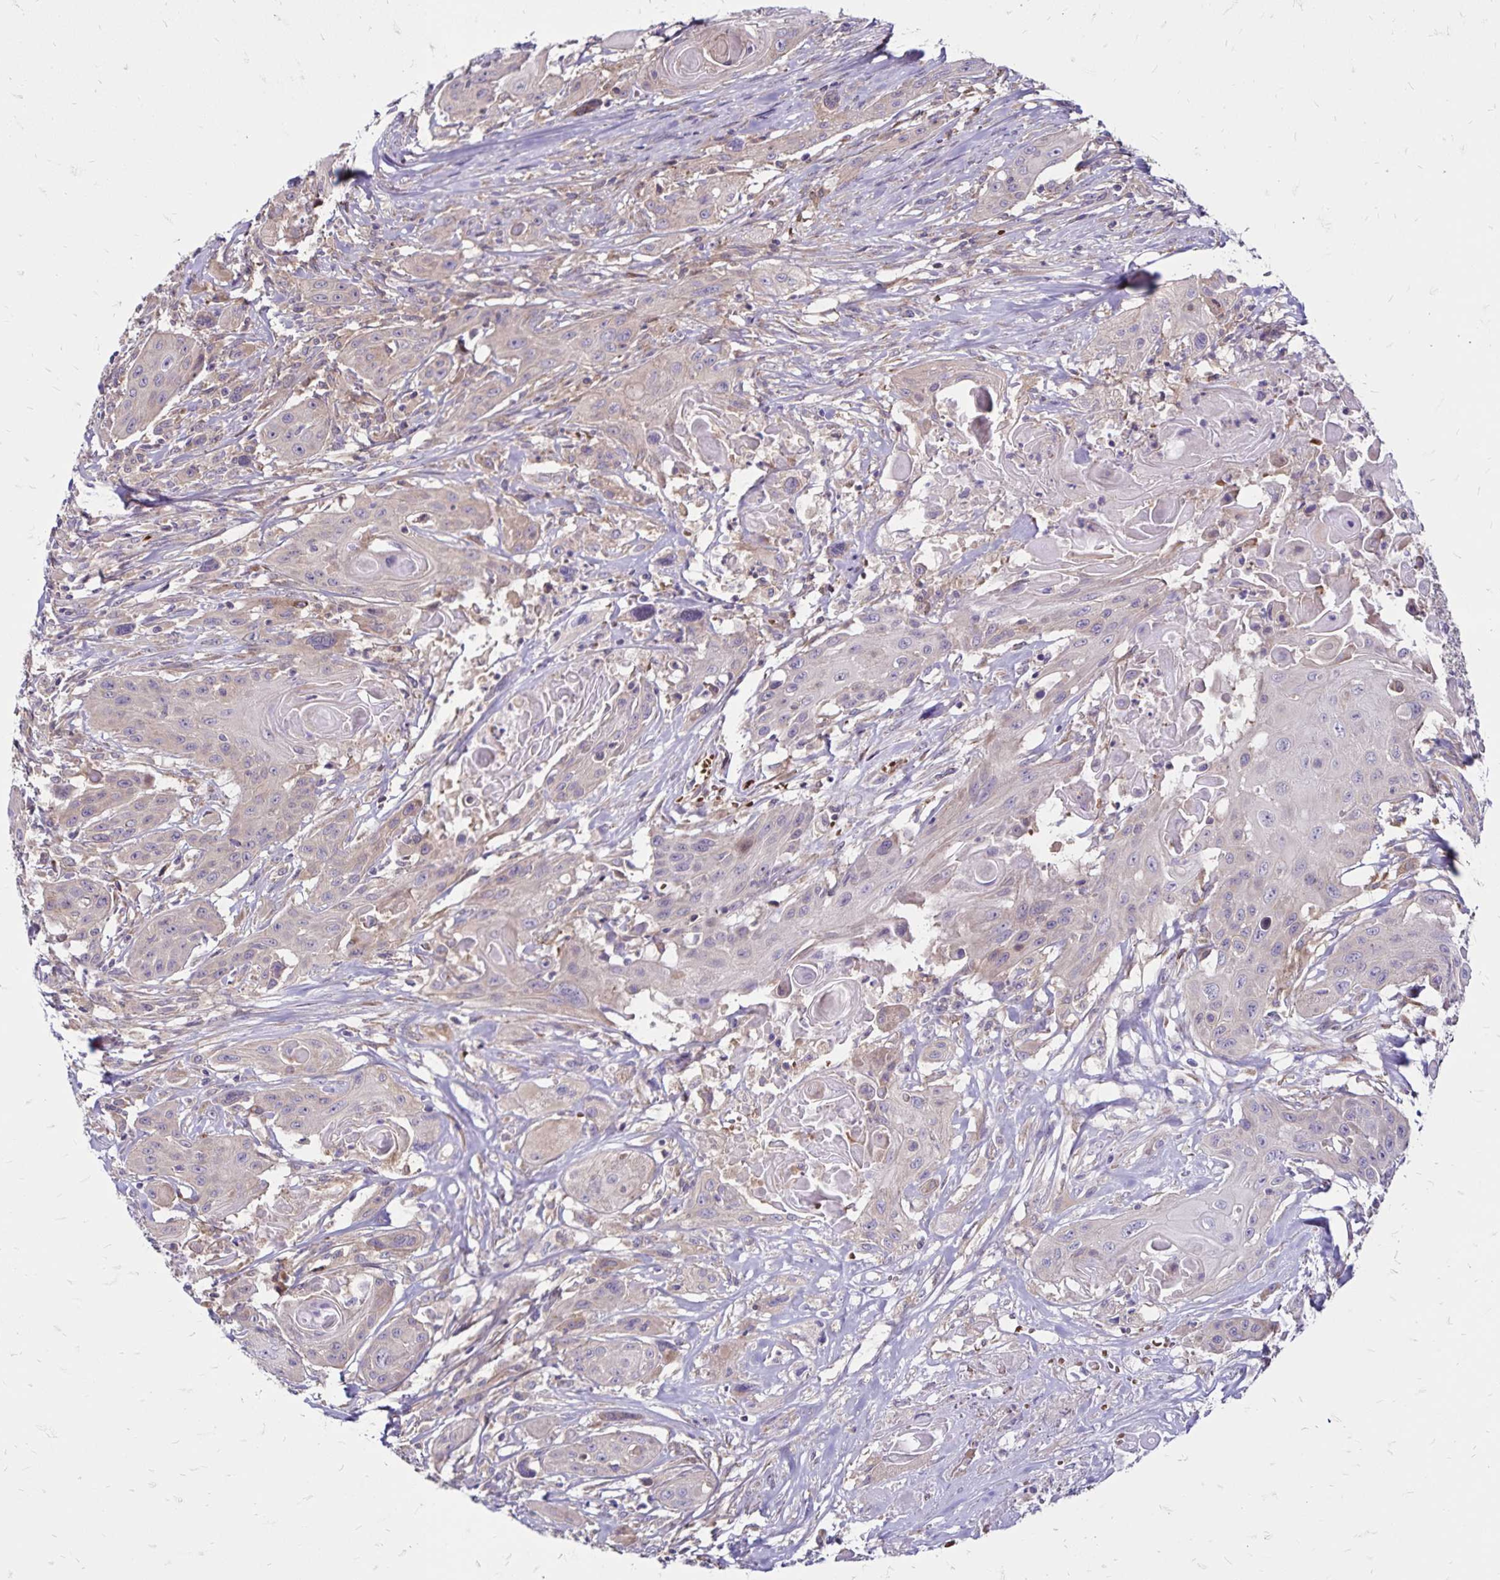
{"staining": {"intensity": "negative", "quantity": "none", "location": "none"}, "tissue": "head and neck cancer", "cell_type": "Tumor cells", "image_type": "cancer", "snomed": [{"axis": "morphology", "description": "Squamous cell carcinoma, NOS"}, {"axis": "topography", "description": "Oral tissue"}, {"axis": "topography", "description": "Head-Neck"}, {"axis": "topography", "description": "Neck, NOS"}], "caption": "A micrograph of squamous cell carcinoma (head and neck) stained for a protein displays no brown staining in tumor cells.", "gene": "FSD1", "patient": {"sex": "female", "age": 55}}